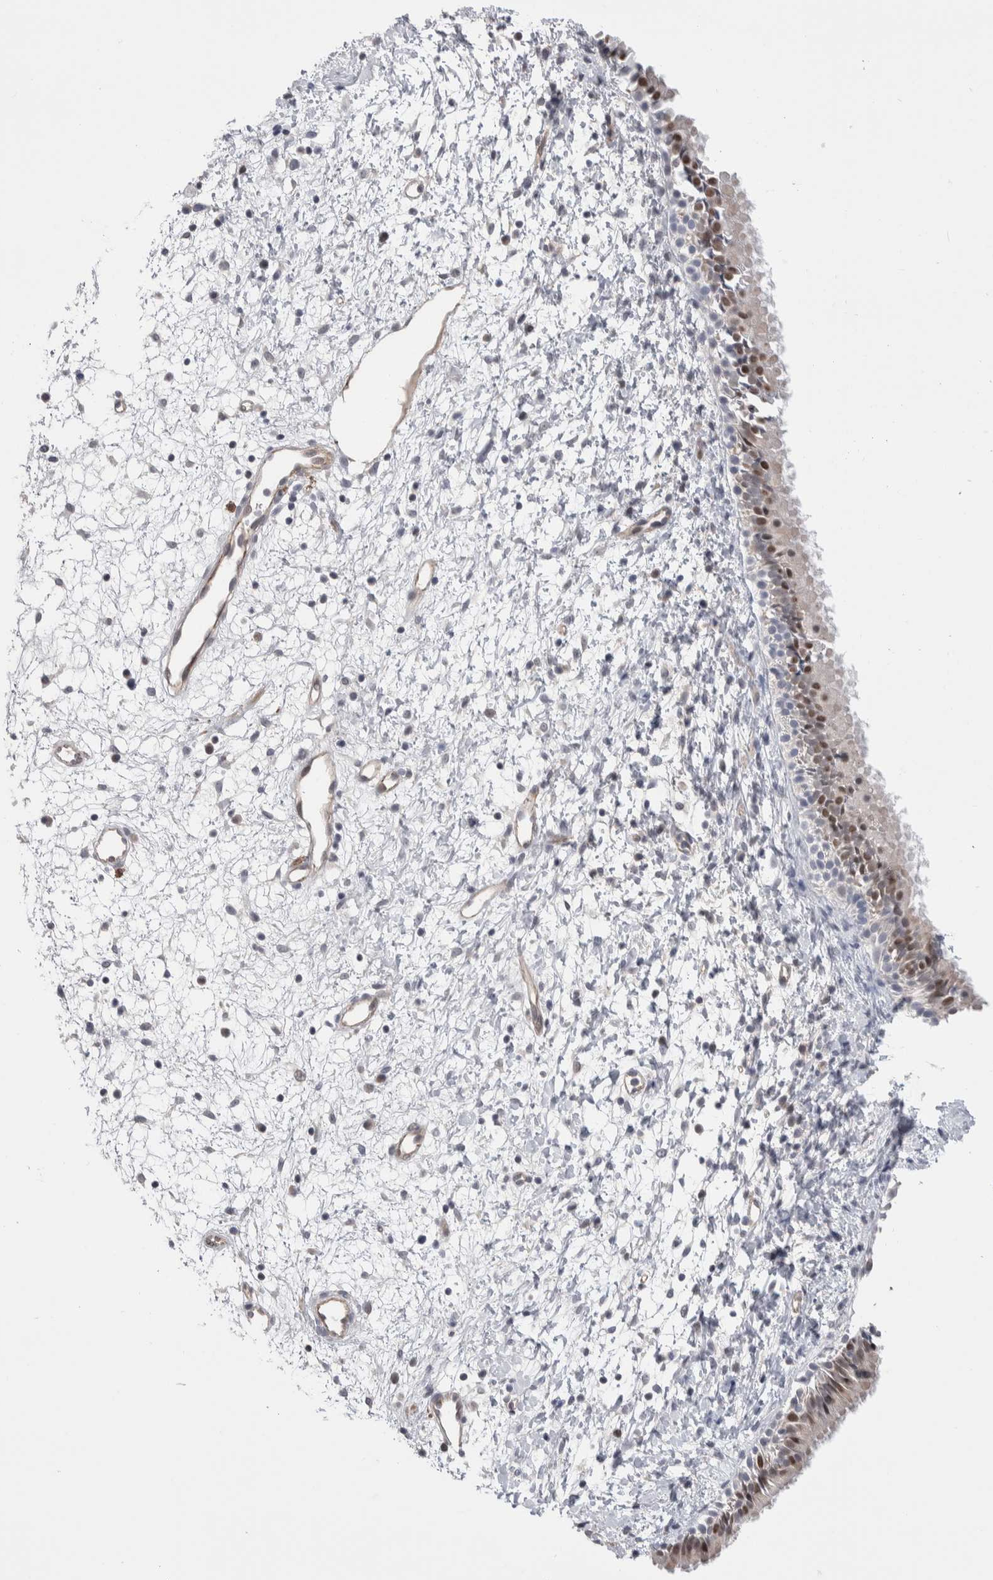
{"staining": {"intensity": "moderate", "quantity": "<25%", "location": "nuclear"}, "tissue": "nasopharynx", "cell_type": "Respiratory epithelial cells", "image_type": "normal", "snomed": [{"axis": "morphology", "description": "Normal tissue, NOS"}, {"axis": "topography", "description": "Nasopharynx"}], "caption": "Immunohistochemical staining of normal nasopharynx reveals <25% levels of moderate nuclear protein positivity in about <25% of respiratory epithelial cells.", "gene": "ZBTB49", "patient": {"sex": "male", "age": 22}}